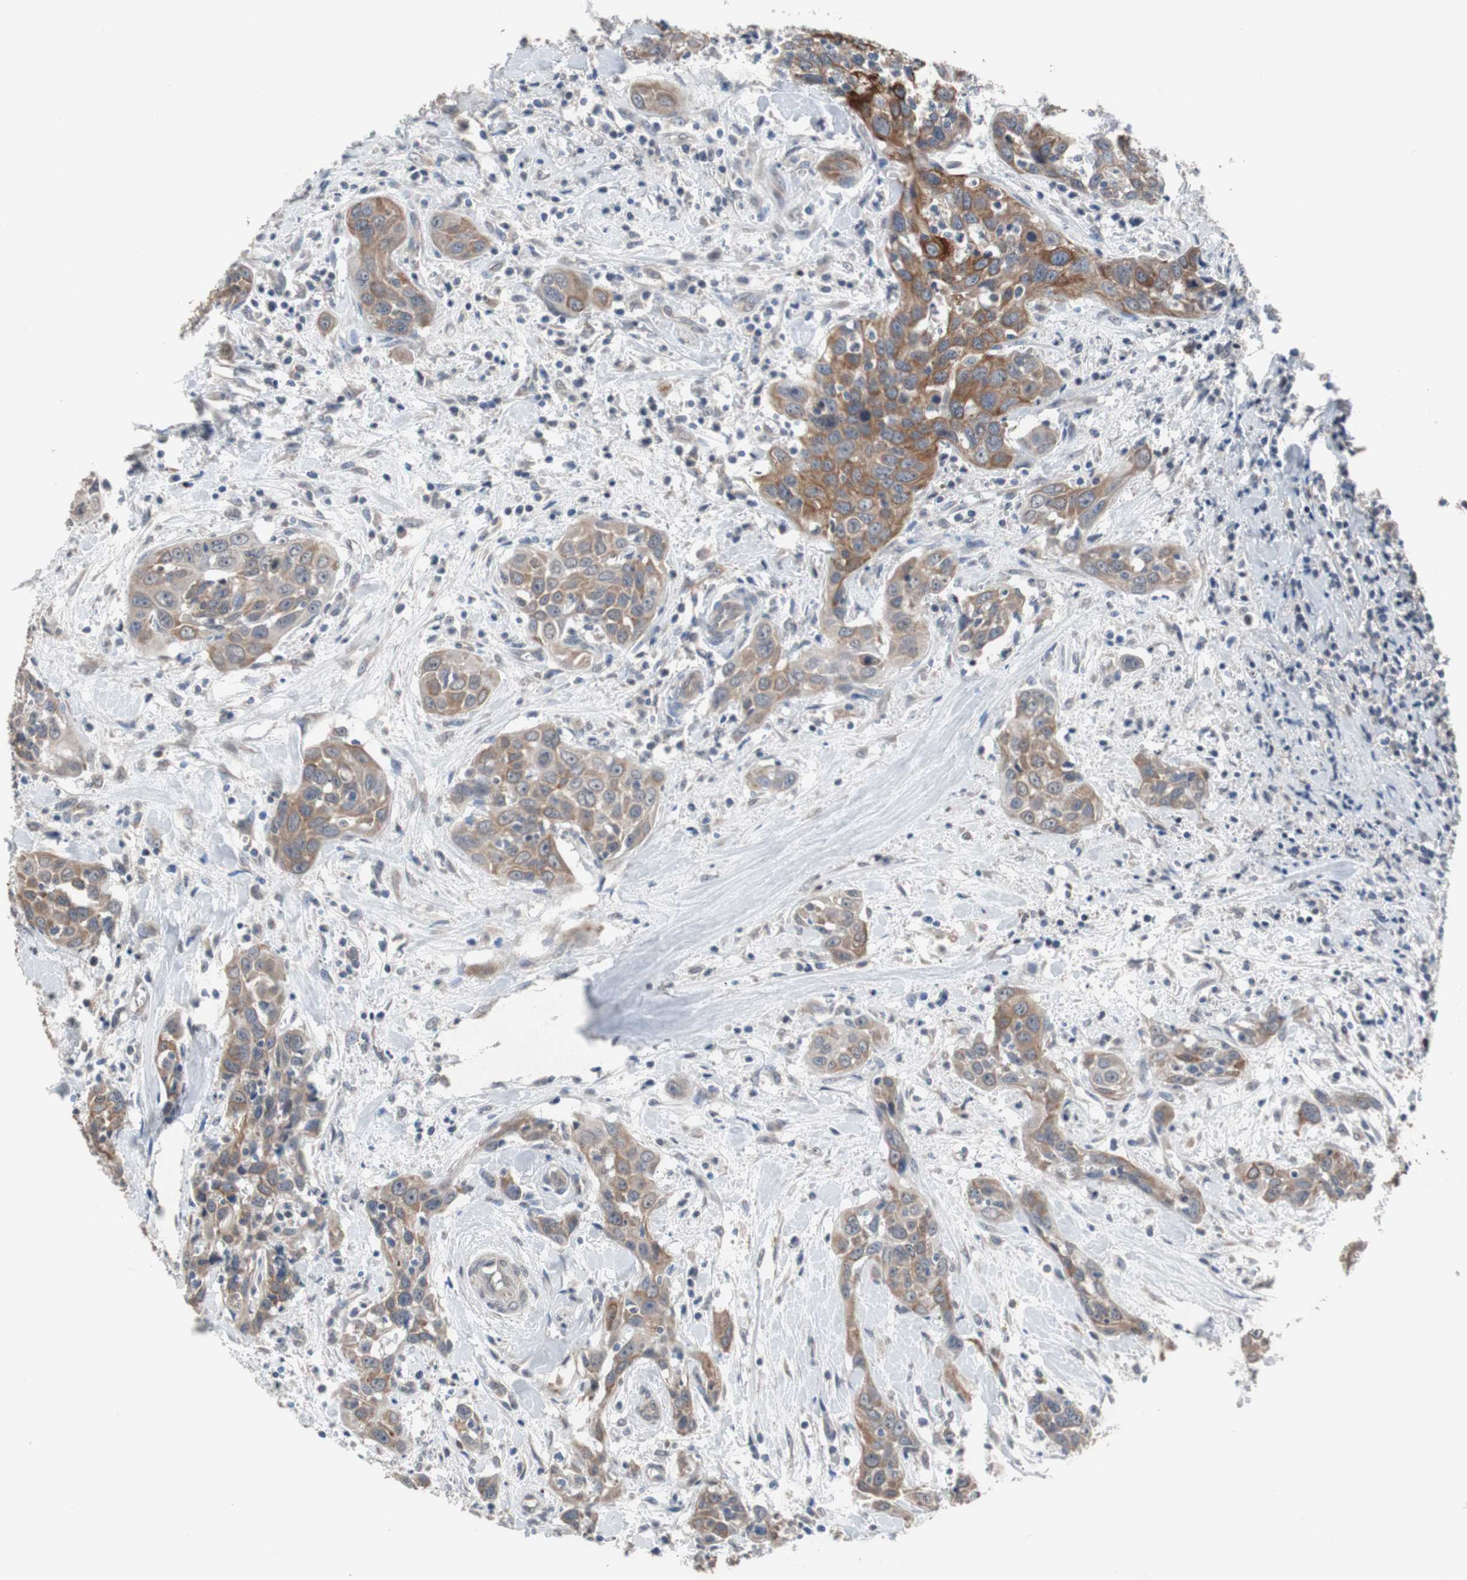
{"staining": {"intensity": "moderate", "quantity": ">75%", "location": "cytoplasmic/membranous"}, "tissue": "head and neck cancer", "cell_type": "Tumor cells", "image_type": "cancer", "snomed": [{"axis": "morphology", "description": "Squamous cell carcinoma, NOS"}, {"axis": "topography", "description": "Oral tissue"}, {"axis": "topography", "description": "Head-Neck"}], "caption": "This micrograph shows IHC staining of squamous cell carcinoma (head and neck), with medium moderate cytoplasmic/membranous expression in about >75% of tumor cells.", "gene": "USP10", "patient": {"sex": "female", "age": 50}}